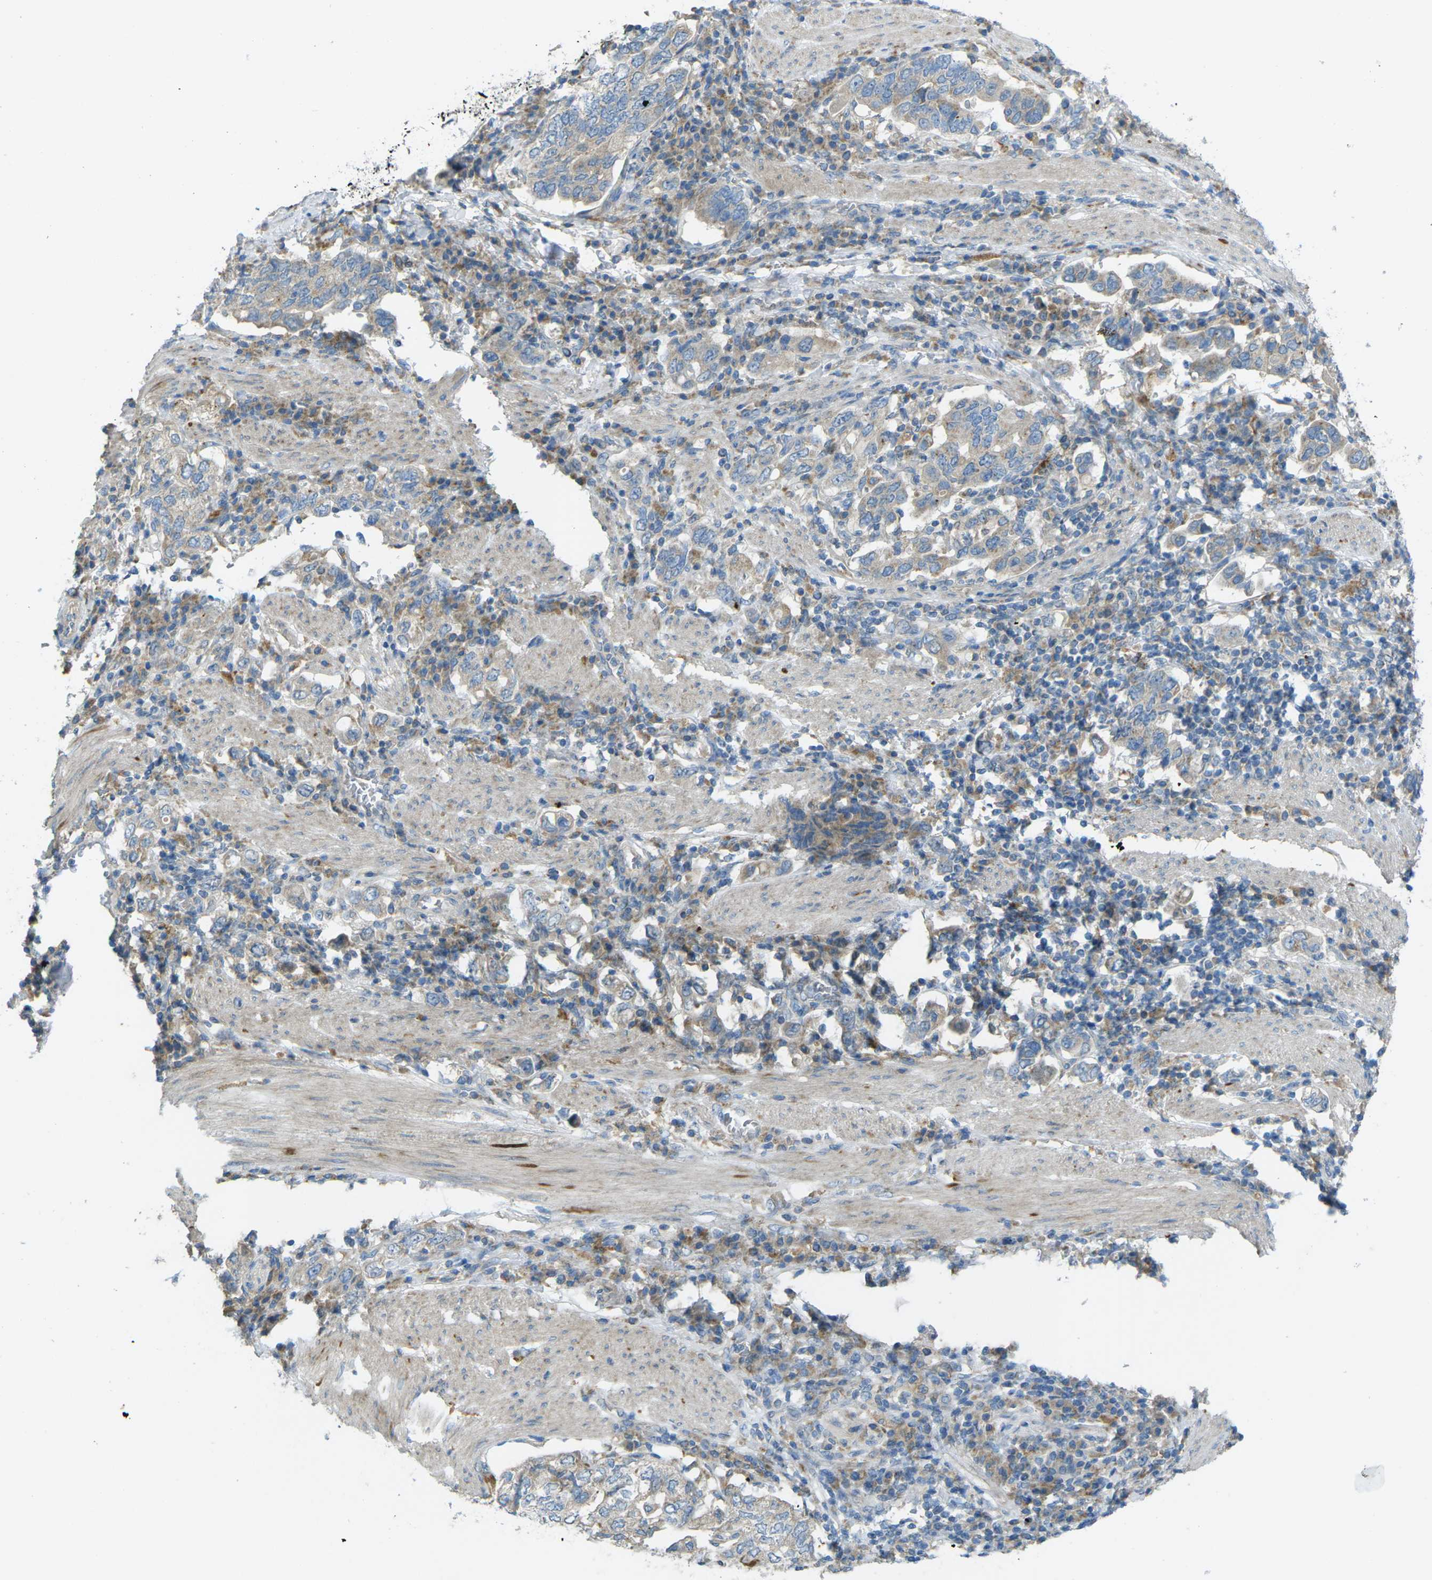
{"staining": {"intensity": "weak", "quantity": "25%-75%", "location": "cytoplasmic/membranous"}, "tissue": "stomach cancer", "cell_type": "Tumor cells", "image_type": "cancer", "snomed": [{"axis": "morphology", "description": "Adenocarcinoma, NOS"}, {"axis": "topography", "description": "Stomach, upper"}], "caption": "High-power microscopy captured an immunohistochemistry micrograph of stomach cancer (adenocarcinoma), revealing weak cytoplasmic/membranous expression in approximately 25%-75% of tumor cells.", "gene": "MYLK4", "patient": {"sex": "male", "age": 62}}